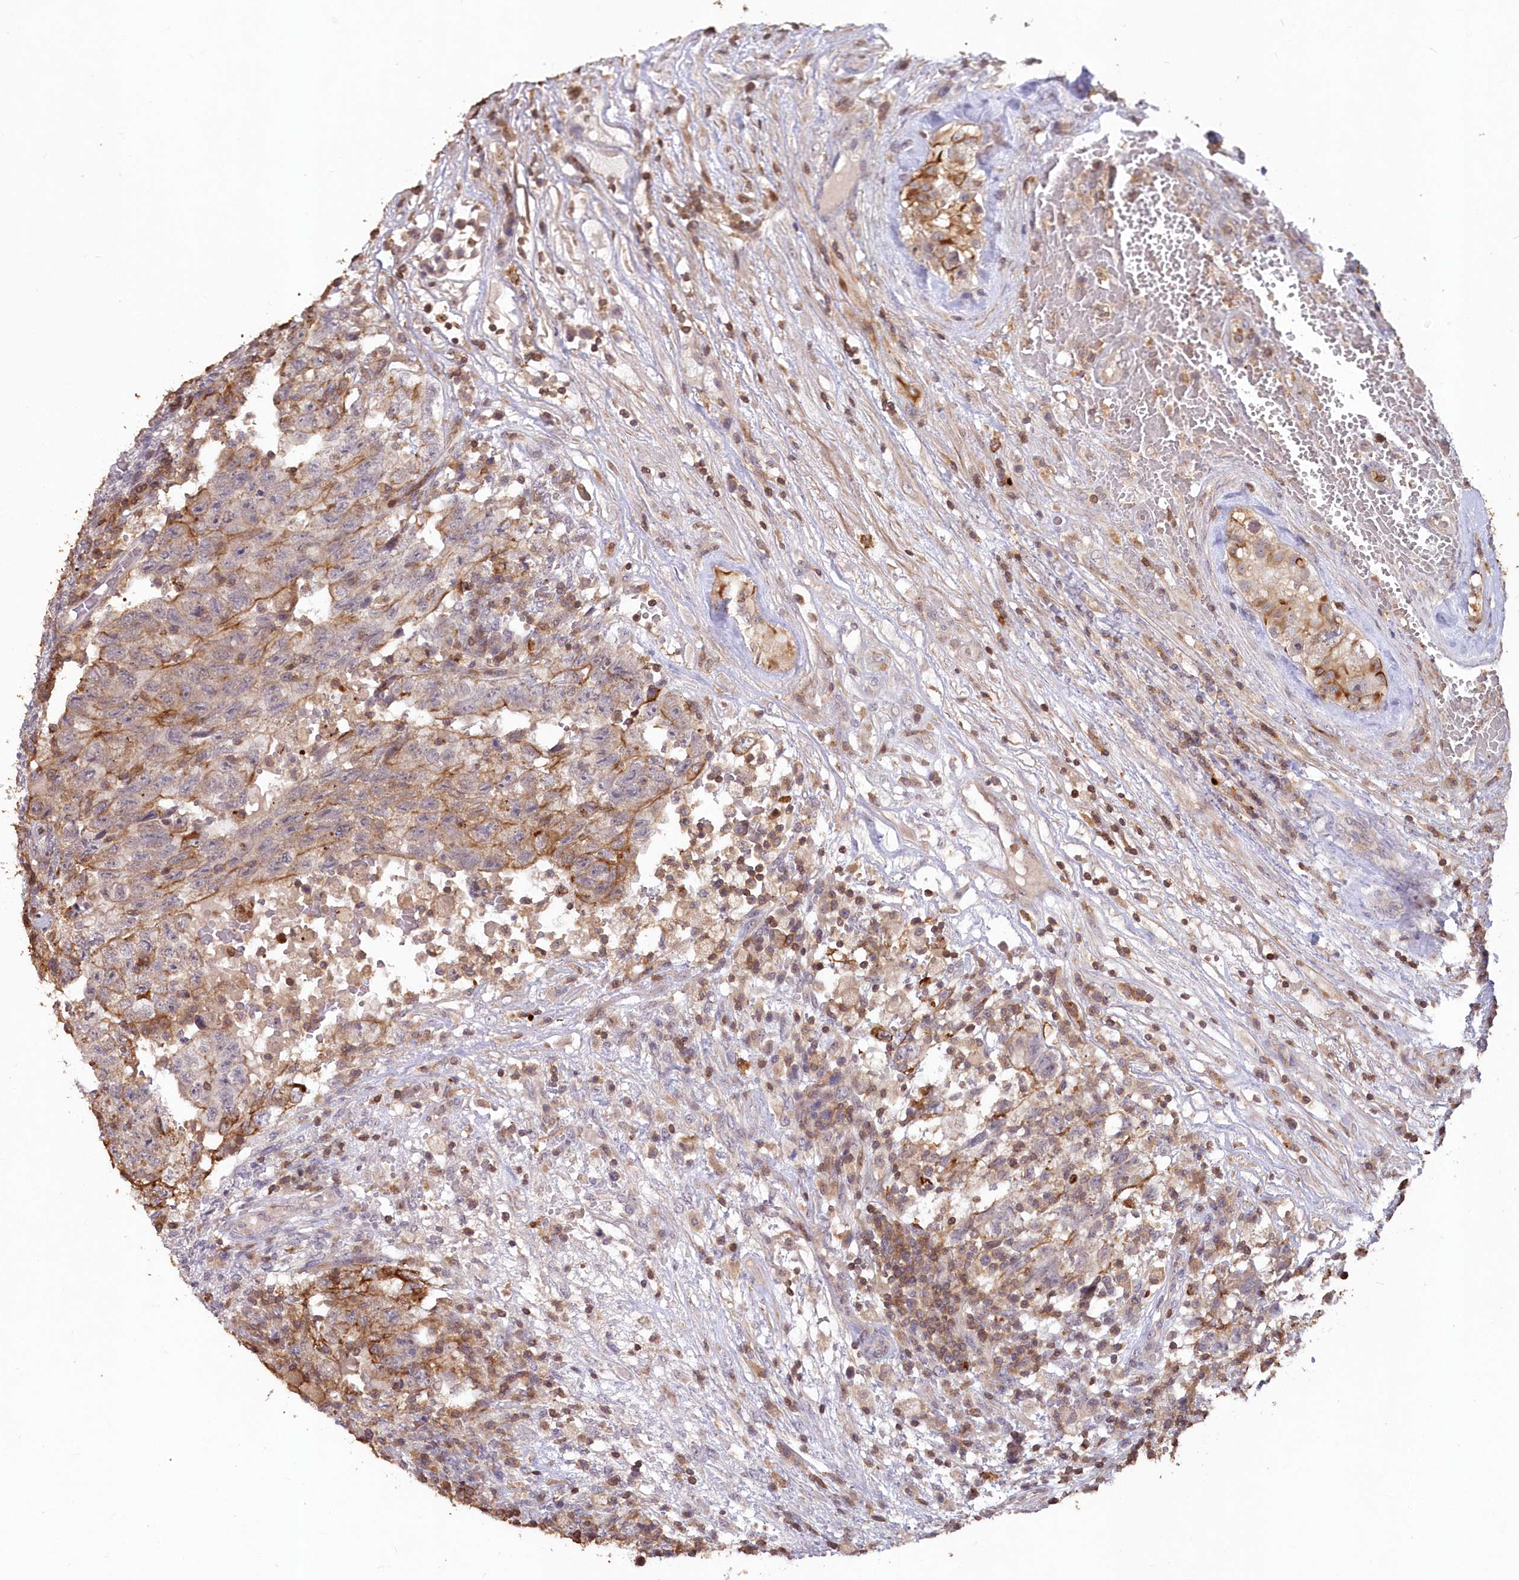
{"staining": {"intensity": "moderate", "quantity": "<25%", "location": "cytoplasmic/membranous"}, "tissue": "testis cancer", "cell_type": "Tumor cells", "image_type": "cancer", "snomed": [{"axis": "morphology", "description": "Carcinoma, Embryonal, NOS"}, {"axis": "topography", "description": "Testis"}], "caption": "DAB (3,3'-diaminobenzidine) immunohistochemical staining of embryonal carcinoma (testis) exhibits moderate cytoplasmic/membranous protein staining in approximately <25% of tumor cells.", "gene": "SNED1", "patient": {"sex": "male", "age": 36}}